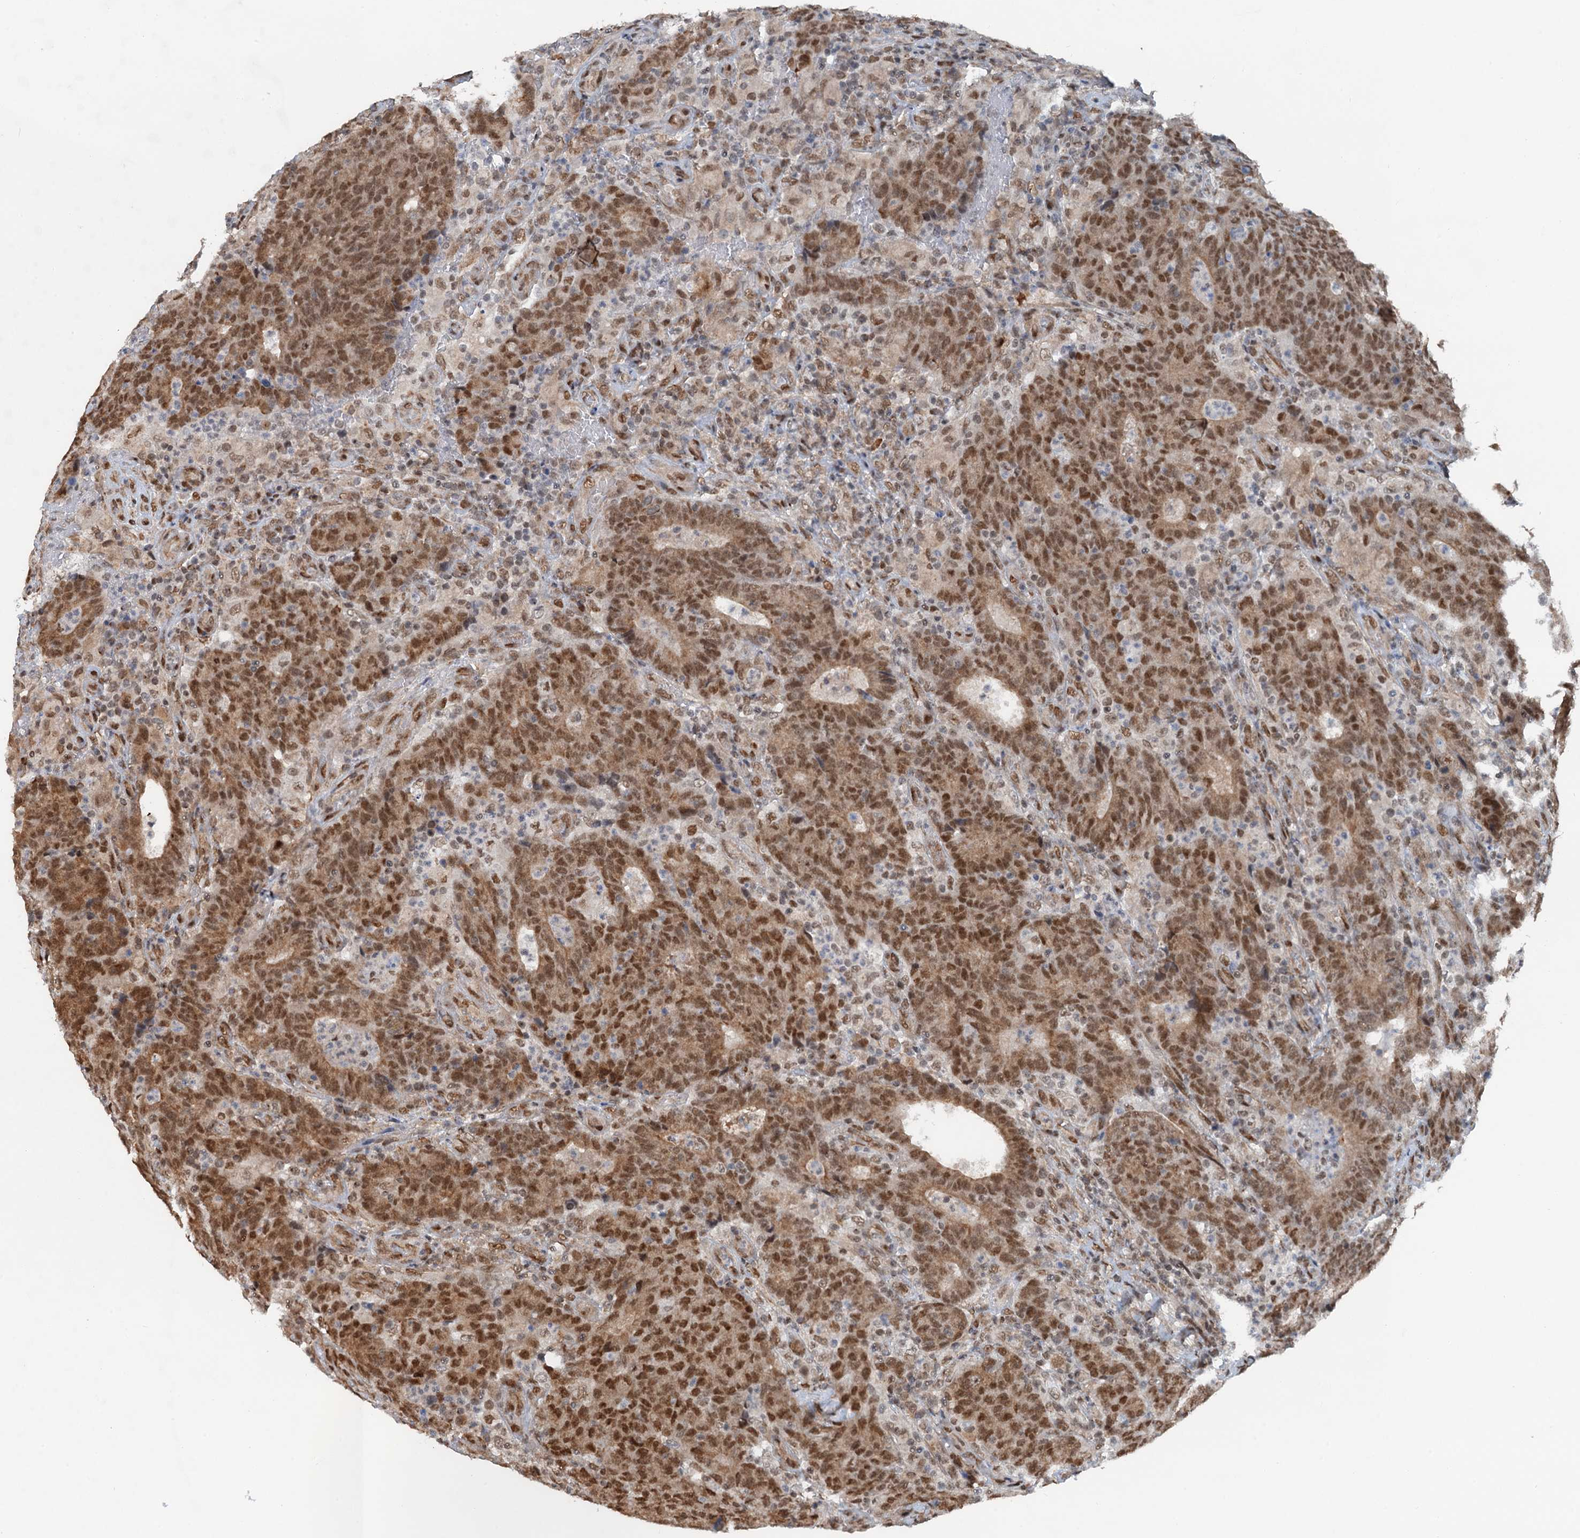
{"staining": {"intensity": "moderate", "quantity": ">75%", "location": "cytoplasmic/membranous,nuclear"}, "tissue": "colorectal cancer", "cell_type": "Tumor cells", "image_type": "cancer", "snomed": [{"axis": "morphology", "description": "Adenocarcinoma, NOS"}, {"axis": "topography", "description": "Colon"}], "caption": "An immunohistochemistry (IHC) micrograph of tumor tissue is shown. Protein staining in brown highlights moderate cytoplasmic/membranous and nuclear positivity in colorectal adenocarcinoma within tumor cells.", "gene": "CFDP1", "patient": {"sex": "female", "age": 75}}